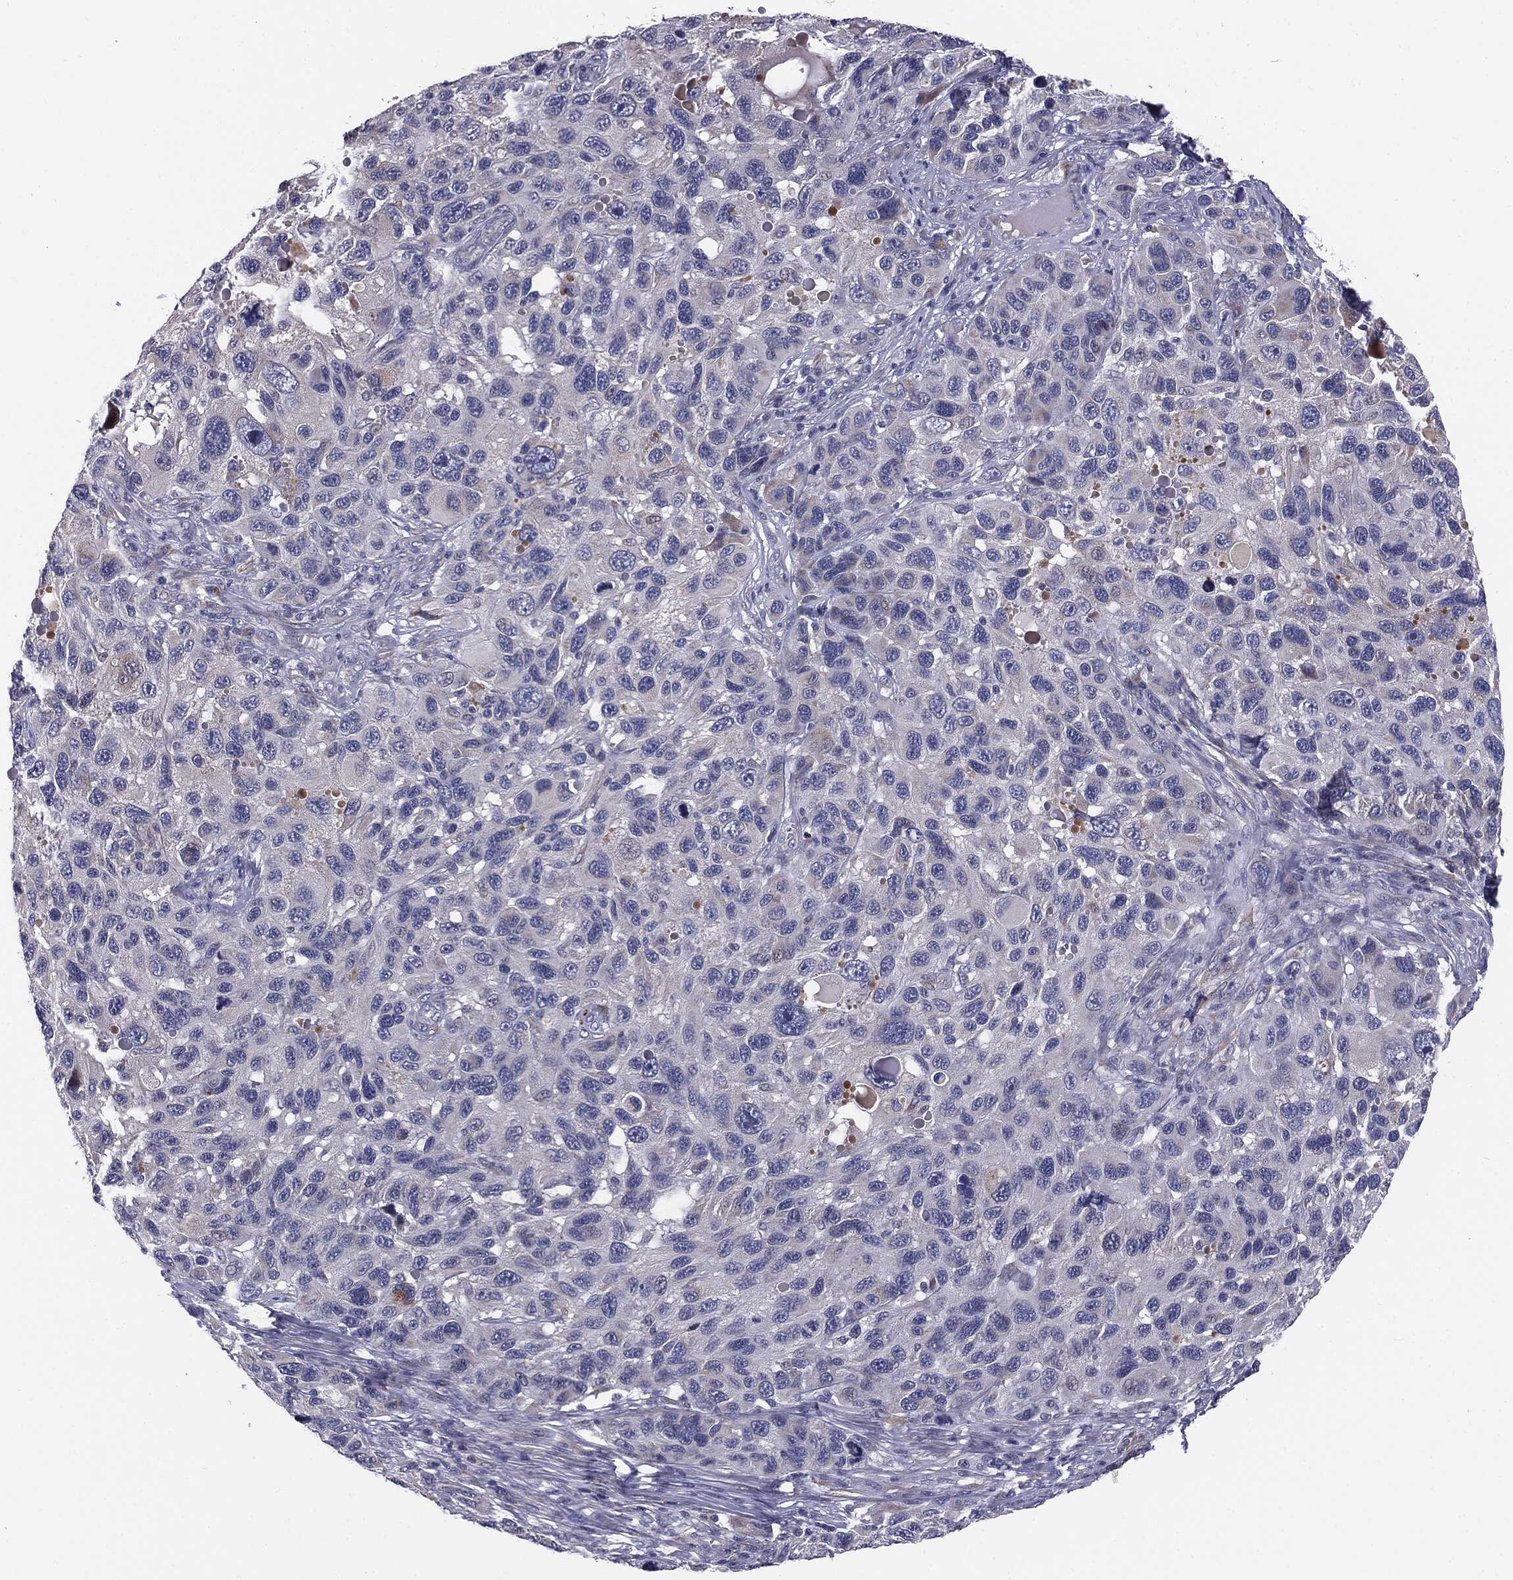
{"staining": {"intensity": "negative", "quantity": "none", "location": "none"}, "tissue": "melanoma", "cell_type": "Tumor cells", "image_type": "cancer", "snomed": [{"axis": "morphology", "description": "Malignant melanoma, NOS"}, {"axis": "topography", "description": "Skin"}], "caption": "The IHC micrograph has no significant positivity in tumor cells of melanoma tissue. (DAB immunohistochemistry visualized using brightfield microscopy, high magnification).", "gene": "KRT5", "patient": {"sex": "male", "age": 53}}